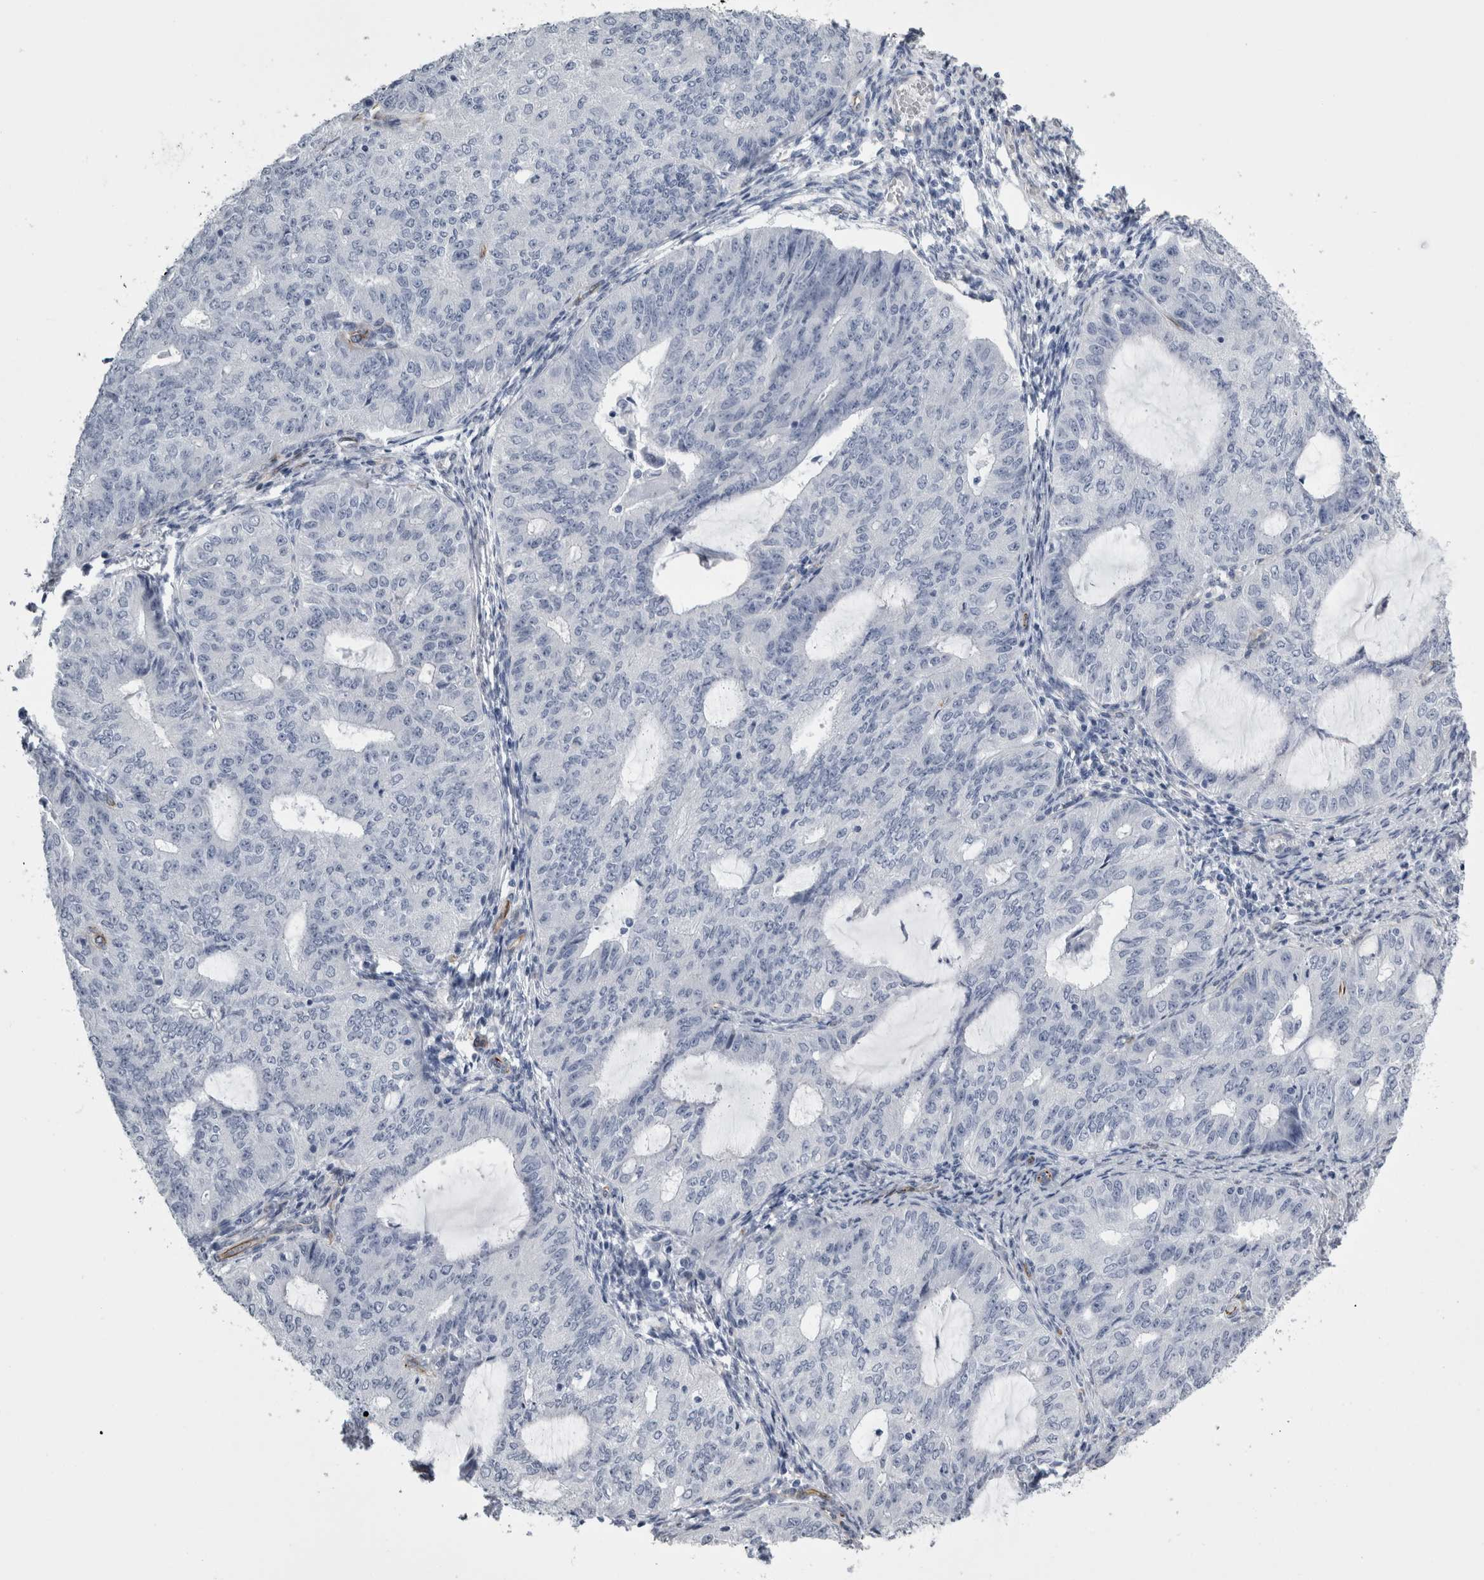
{"staining": {"intensity": "negative", "quantity": "none", "location": "none"}, "tissue": "endometrial cancer", "cell_type": "Tumor cells", "image_type": "cancer", "snomed": [{"axis": "morphology", "description": "Adenocarcinoma, NOS"}, {"axis": "topography", "description": "Endometrium"}], "caption": "A histopathology image of endometrial cancer (adenocarcinoma) stained for a protein exhibits no brown staining in tumor cells. Brightfield microscopy of immunohistochemistry stained with DAB (brown) and hematoxylin (blue), captured at high magnification.", "gene": "VWDE", "patient": {"sex": "female", "age": 32}}